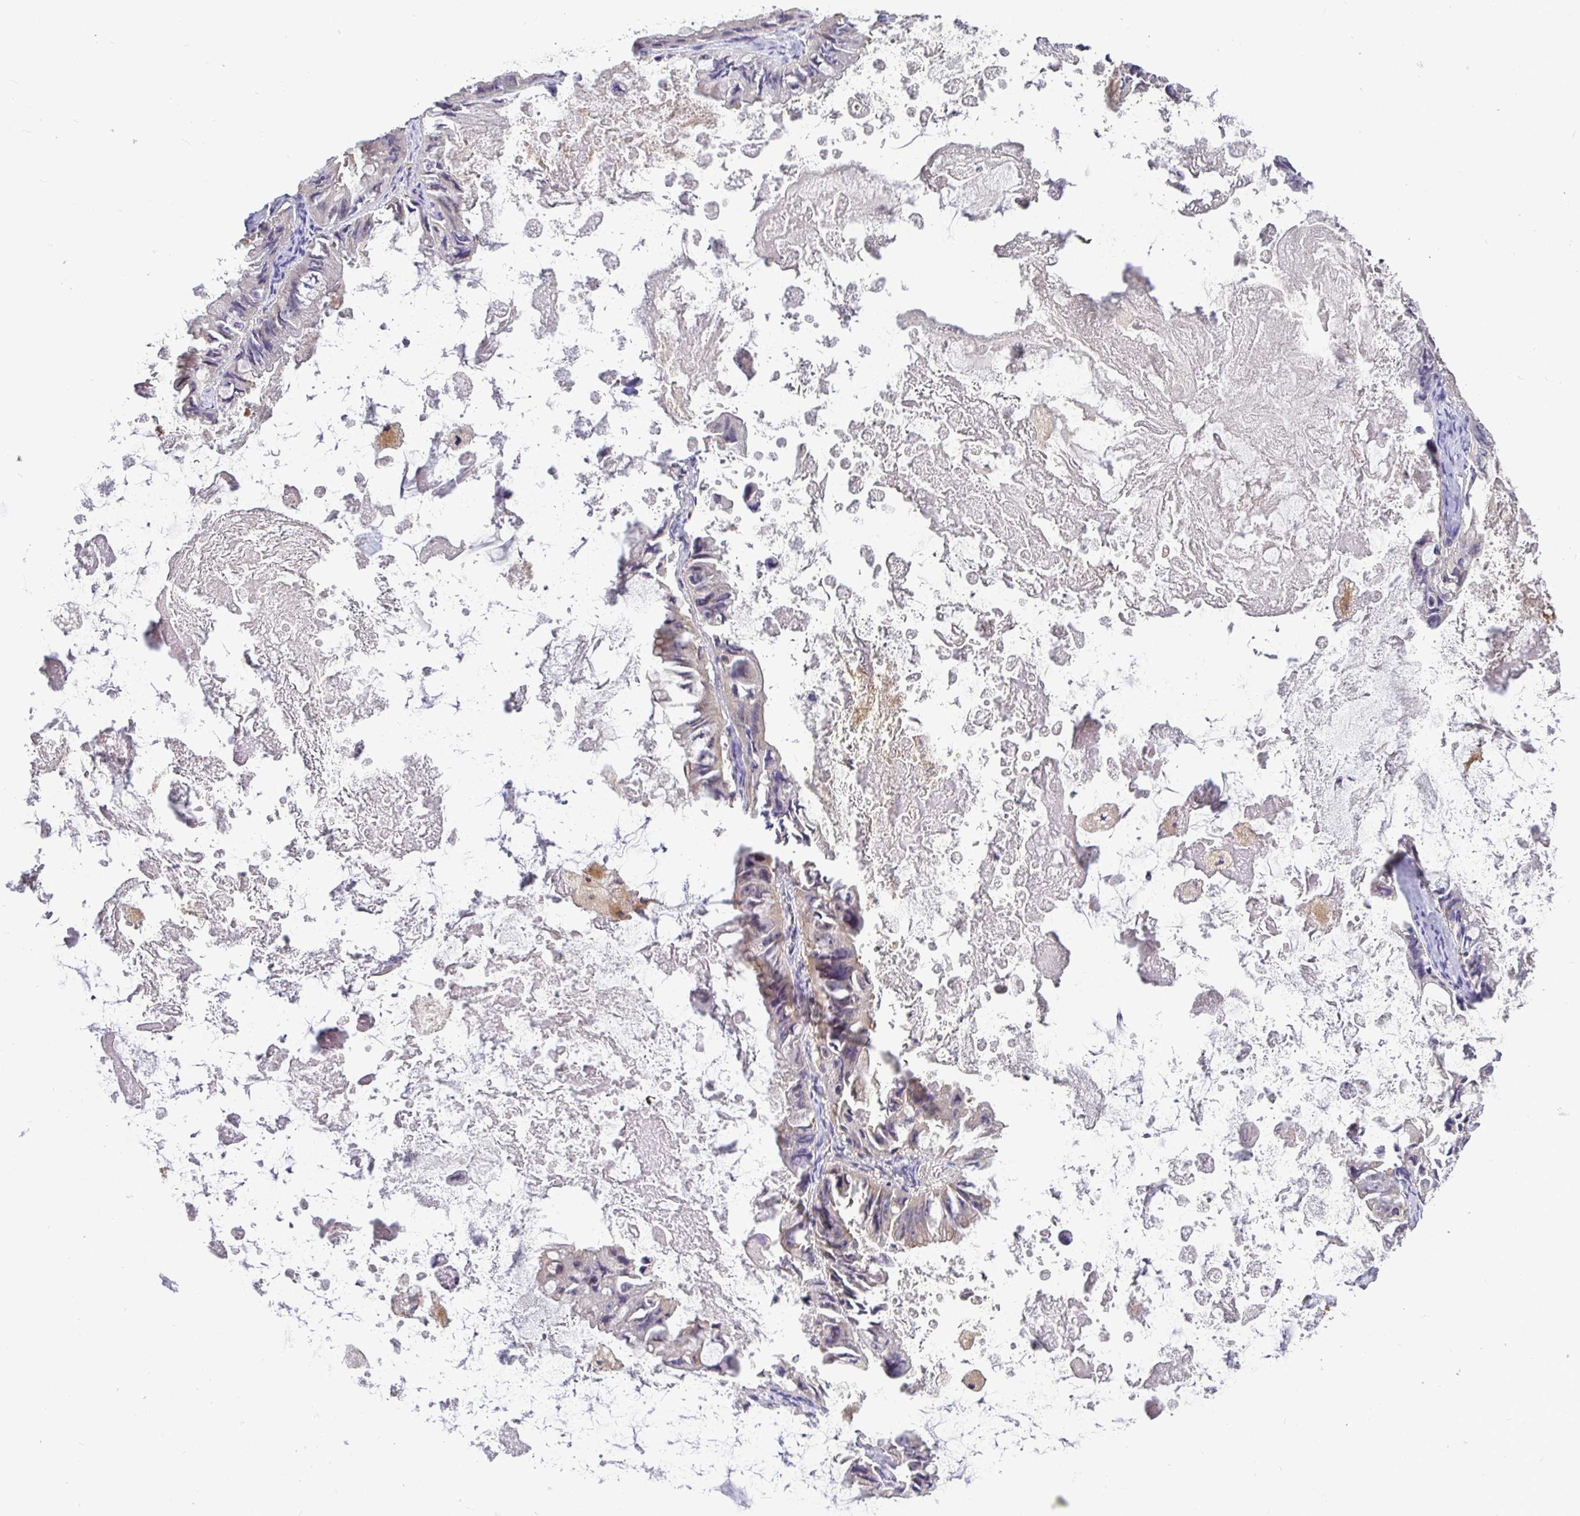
{"staining": {"intensity": "moderate", "quantity": "<25%", "location": "cytoplasmic/membranous"}, "tissue": "ovarian cancer", "cell_type": "Tumor cells", "image_type": "cancer", "snomed": [{"axis": "morphology", "description": "Cystadenocarcinoma, mucinous, NOS"}, {"axis": "topography", "description": "Ovary"}], "caption": "A histopathology image of human ovarian mucinous cystadenocarcinoma stained for a protein reveals moderate cytoplasmic/membranous brown staining in tumor cells.", "gene": "ATP6V1F", "patient": {"sex": "female", "age": 61}}